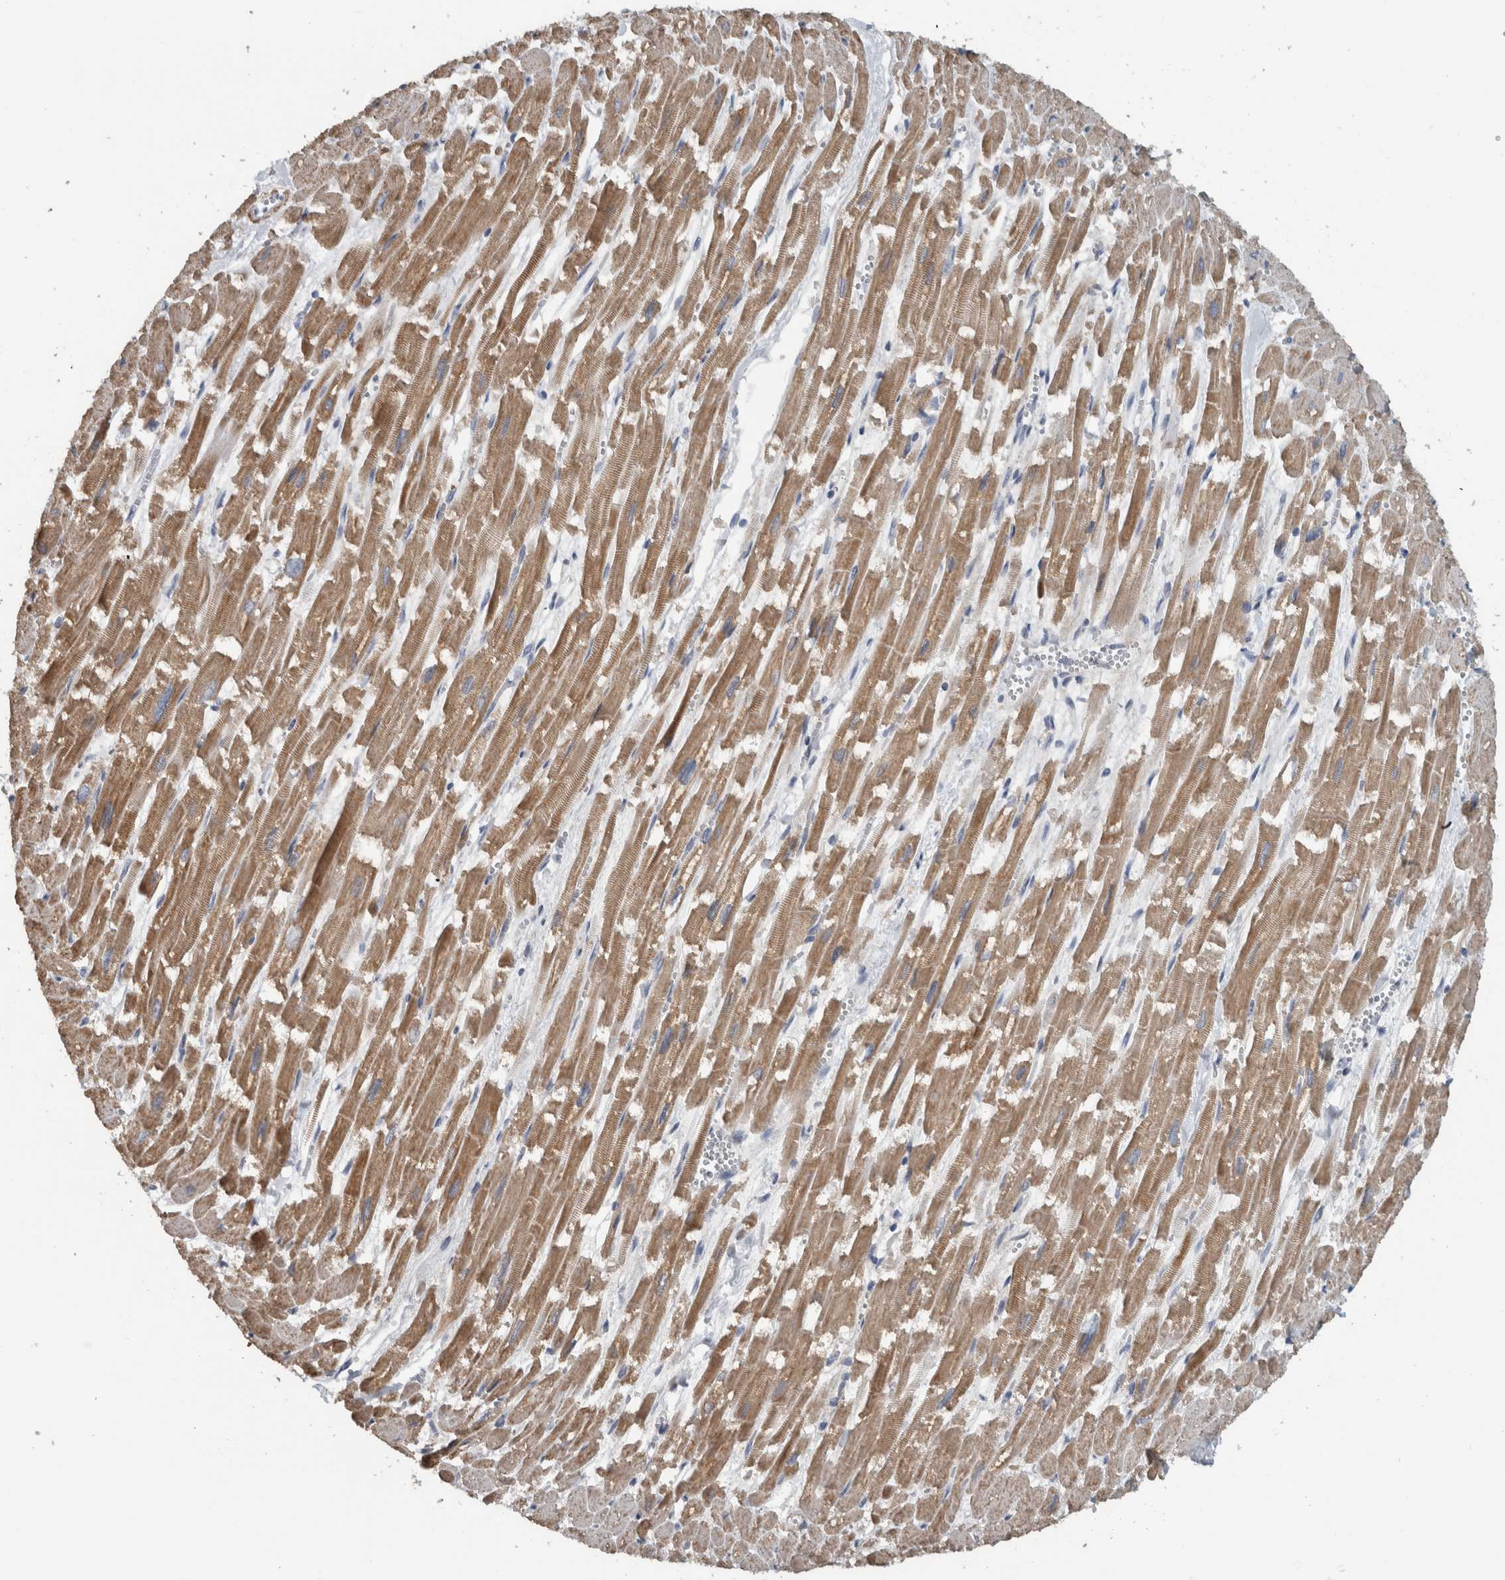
{"staining": {"intensity": "moderate", "quantity": ">75%", "location": "cytoplasmic/membranous"}, "tissue": "heart muscle", "cell_type": "Cardiomyocytes", "image_type": "normal", "snomed": [{"axis": "morphology", "description": "Normal tissue, NOS"}, {"axis": "topography", "description": "Heart"}], "caption": "High-power microscopy captured an immunohistochemistry (IHC) image of normal heart muscle, revealing moderate cytoplasmic/membranous expression in about >75% of cardiomyocytes.", "gene": "ARMC1", "patient": {"sex": "male", "age": 54}}